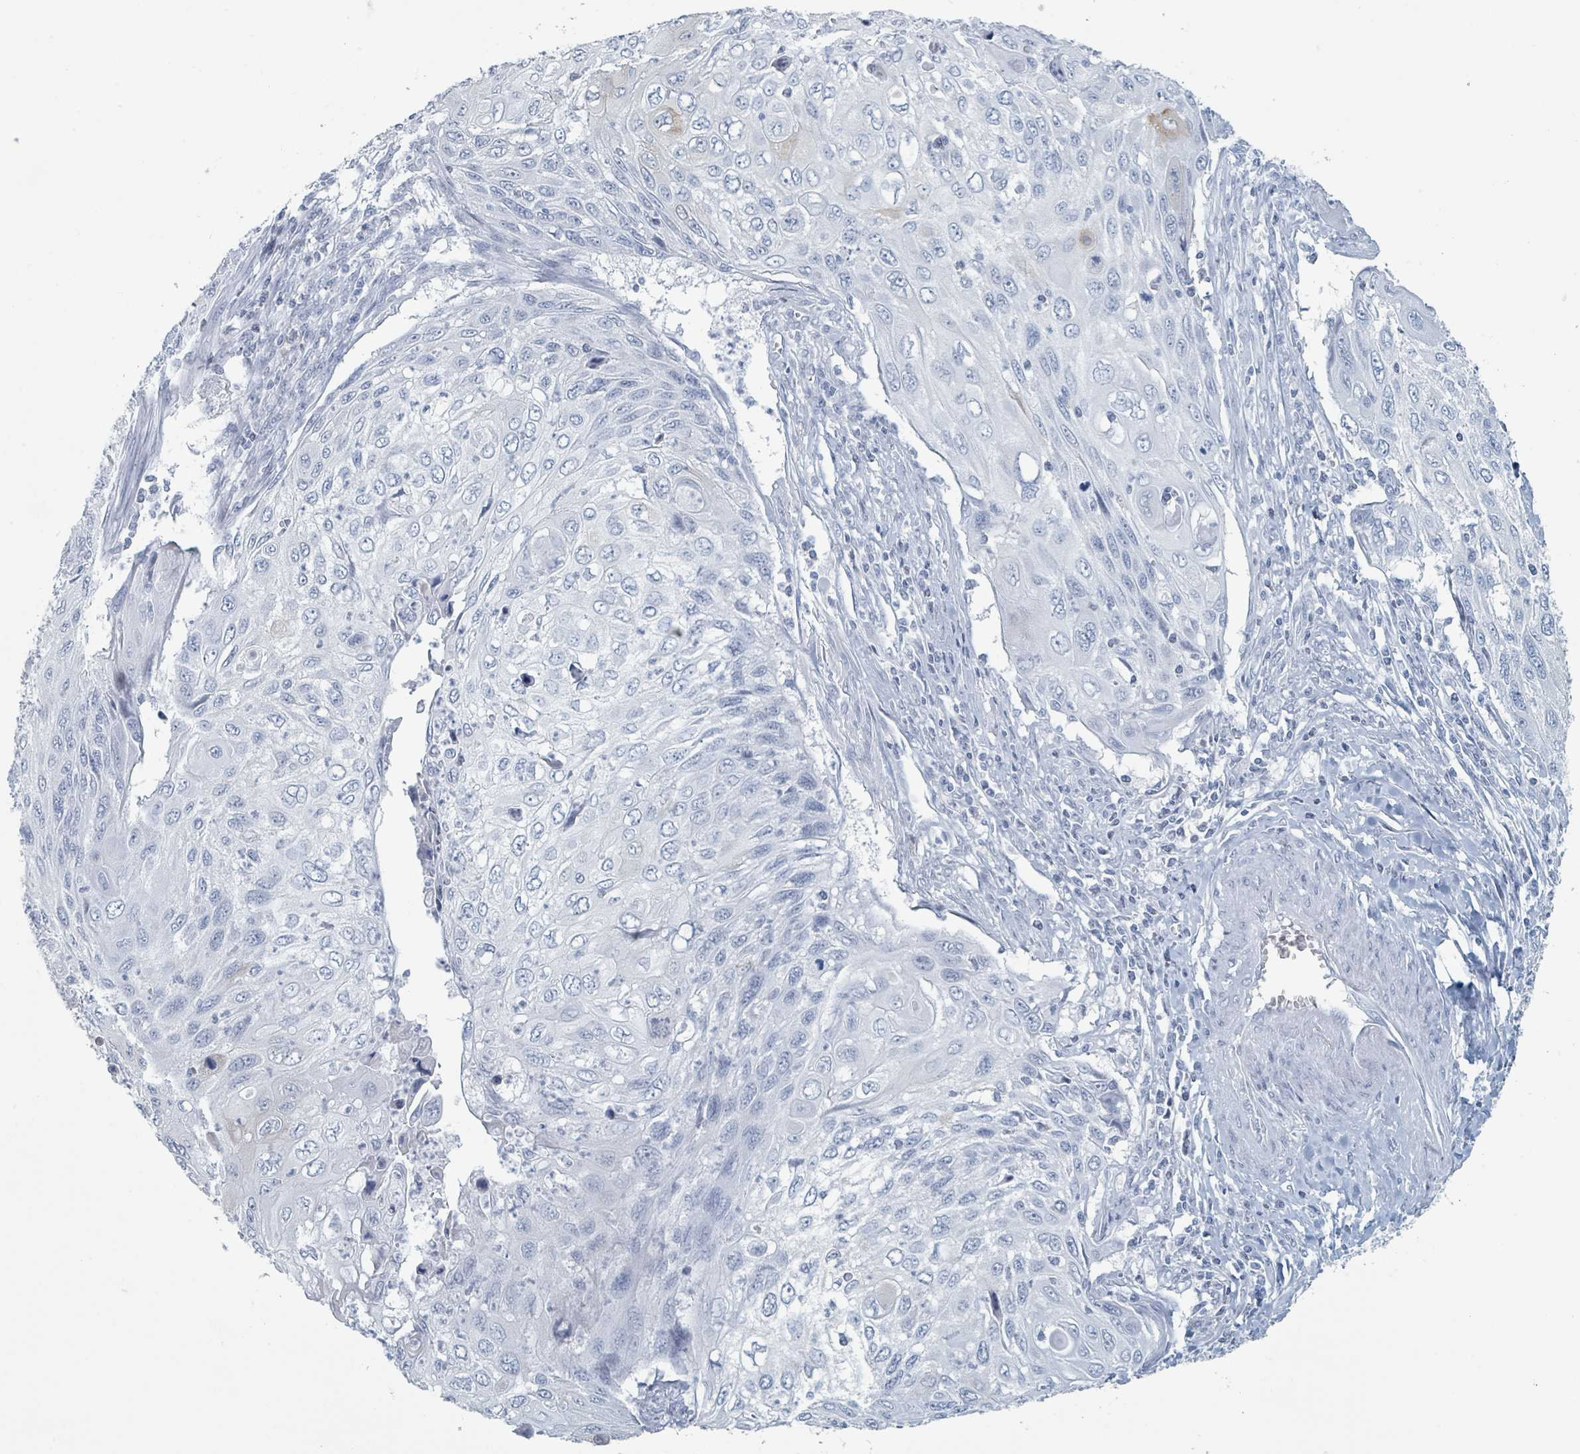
{"staining": {"intensity": "negative", "quantity": "none", "location": "none"}, "tissue": "cervical cancer", "cell_type": "Tumor cells", "image_type": "cancer", "snomed": [{"axis": "morphology", "description": "Squamous cell carcinoma, NOS"}, {"axis": "topography", "description": "Cervix"}], "caption": "DAB immunohistochemical staining of cervical squamous cell carcinoma shows no significant staining in tumor cells.", "gene": "GPR15LG", "patient": {"sex": "female", "age": 70}}